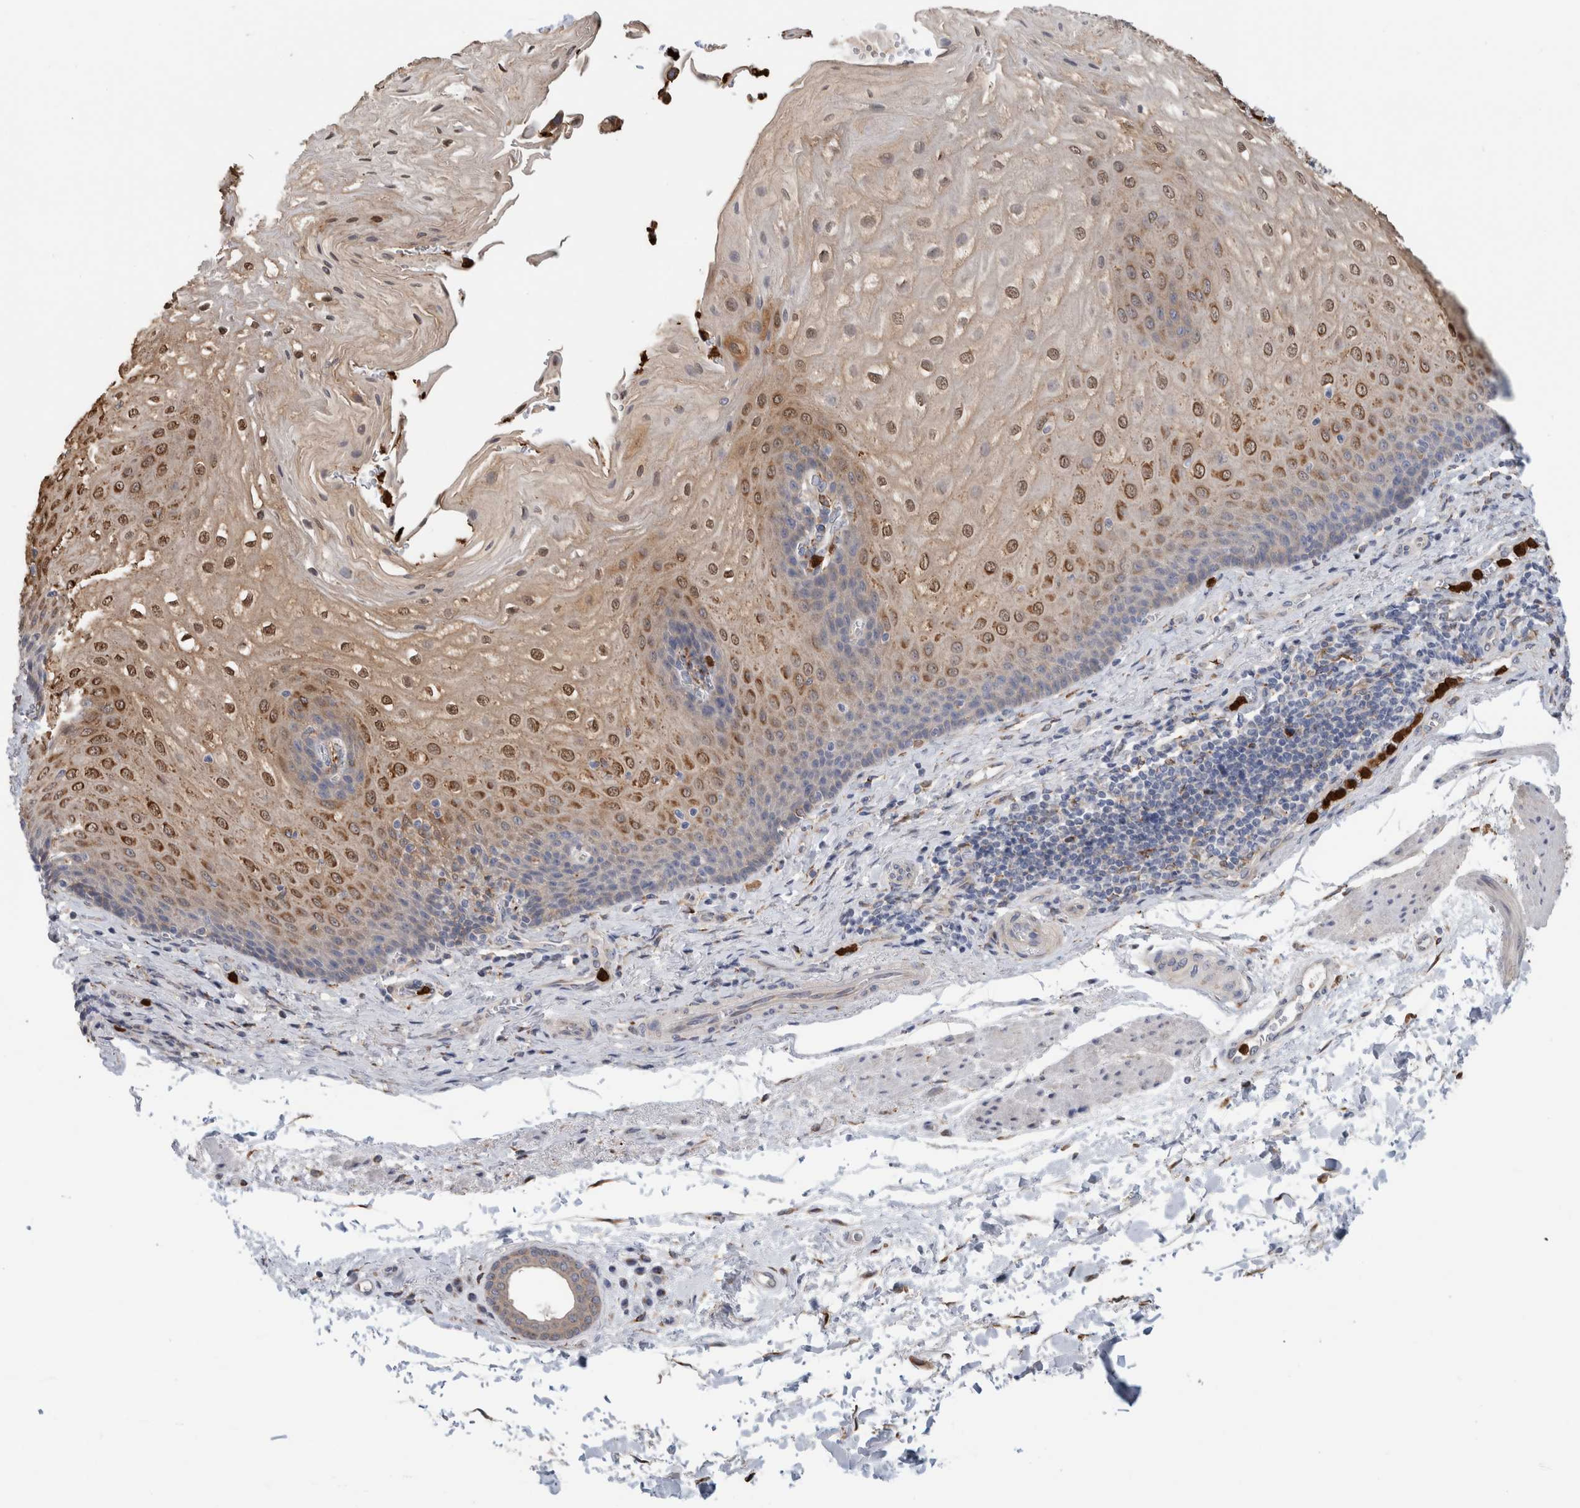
{"staining": {"intensity": "moderate", "quantity": ">75%", "location": "cytoplasmic/membranous,nuclear"}, "tissue": "esophagus", "cell_type": "Squamous epithelial cells", "image_type": "normal", "snomed": [{"axis": "morphology", "description": "Normal tissue, NOS"}, {"axis": "topography", "description": "Esophagus"}], "caption": "Esophagus stained for a protein exhibits moderate cytoplasmic/membranous,nuclear positivity in squamous epithelial cells. The staining was performed using DAB (3,3'-diaminobenzidine), with brown indicating positive protein expression. Nuclei are stained blue with hematoxylin.", "gene": "P4HA1", "patient": {"sex": "male", "age": 54}}